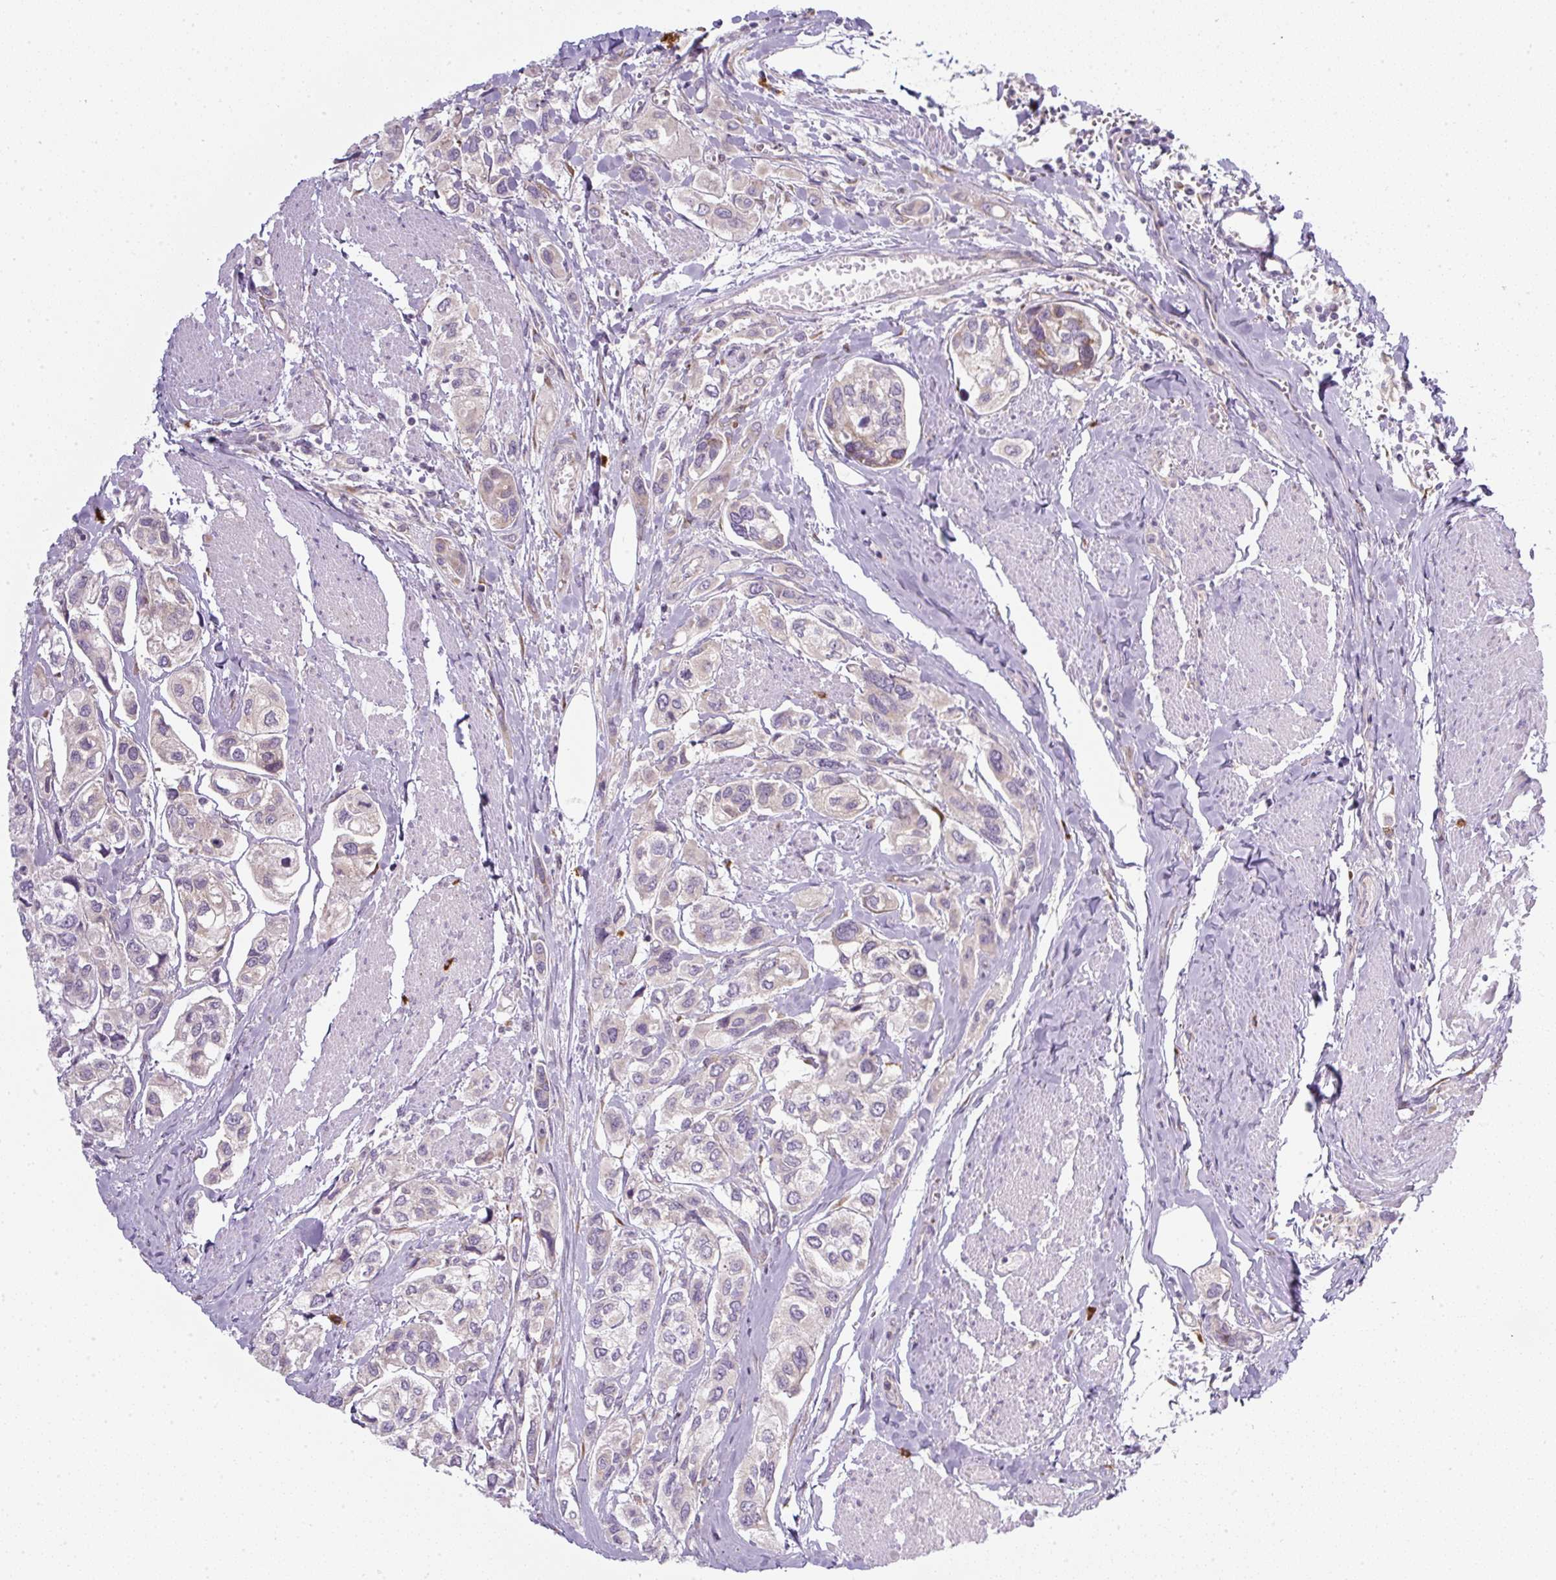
{"staining": {"intensity": "negative", "quantity": "none", "location": "none"}, "tissue": "urothelial cancer", "cell_type": "Tumor cells", "image_type": "cancer", "snomed": [{"axis": "morphology", "description": "Urothelial carcinoma, High grade"}, {"axis": "topography", "description": "Urinary bladder"}], "caption": "High magnification brightfield microscopy of urothelial carcinoma (high-grade) stained with DAB (3,3'-diaminobenzidine) (brown) and counterstained with hematoxylin (blue): tumor cells show no significant positivity. Brightfield microscopy of immunohistochemistry (IHC) stained with DAB (brown) and hematoxylin (blue), captured at high magnification.", "gene": "MLX", "patient": {"sex": "male", "age": 67}}